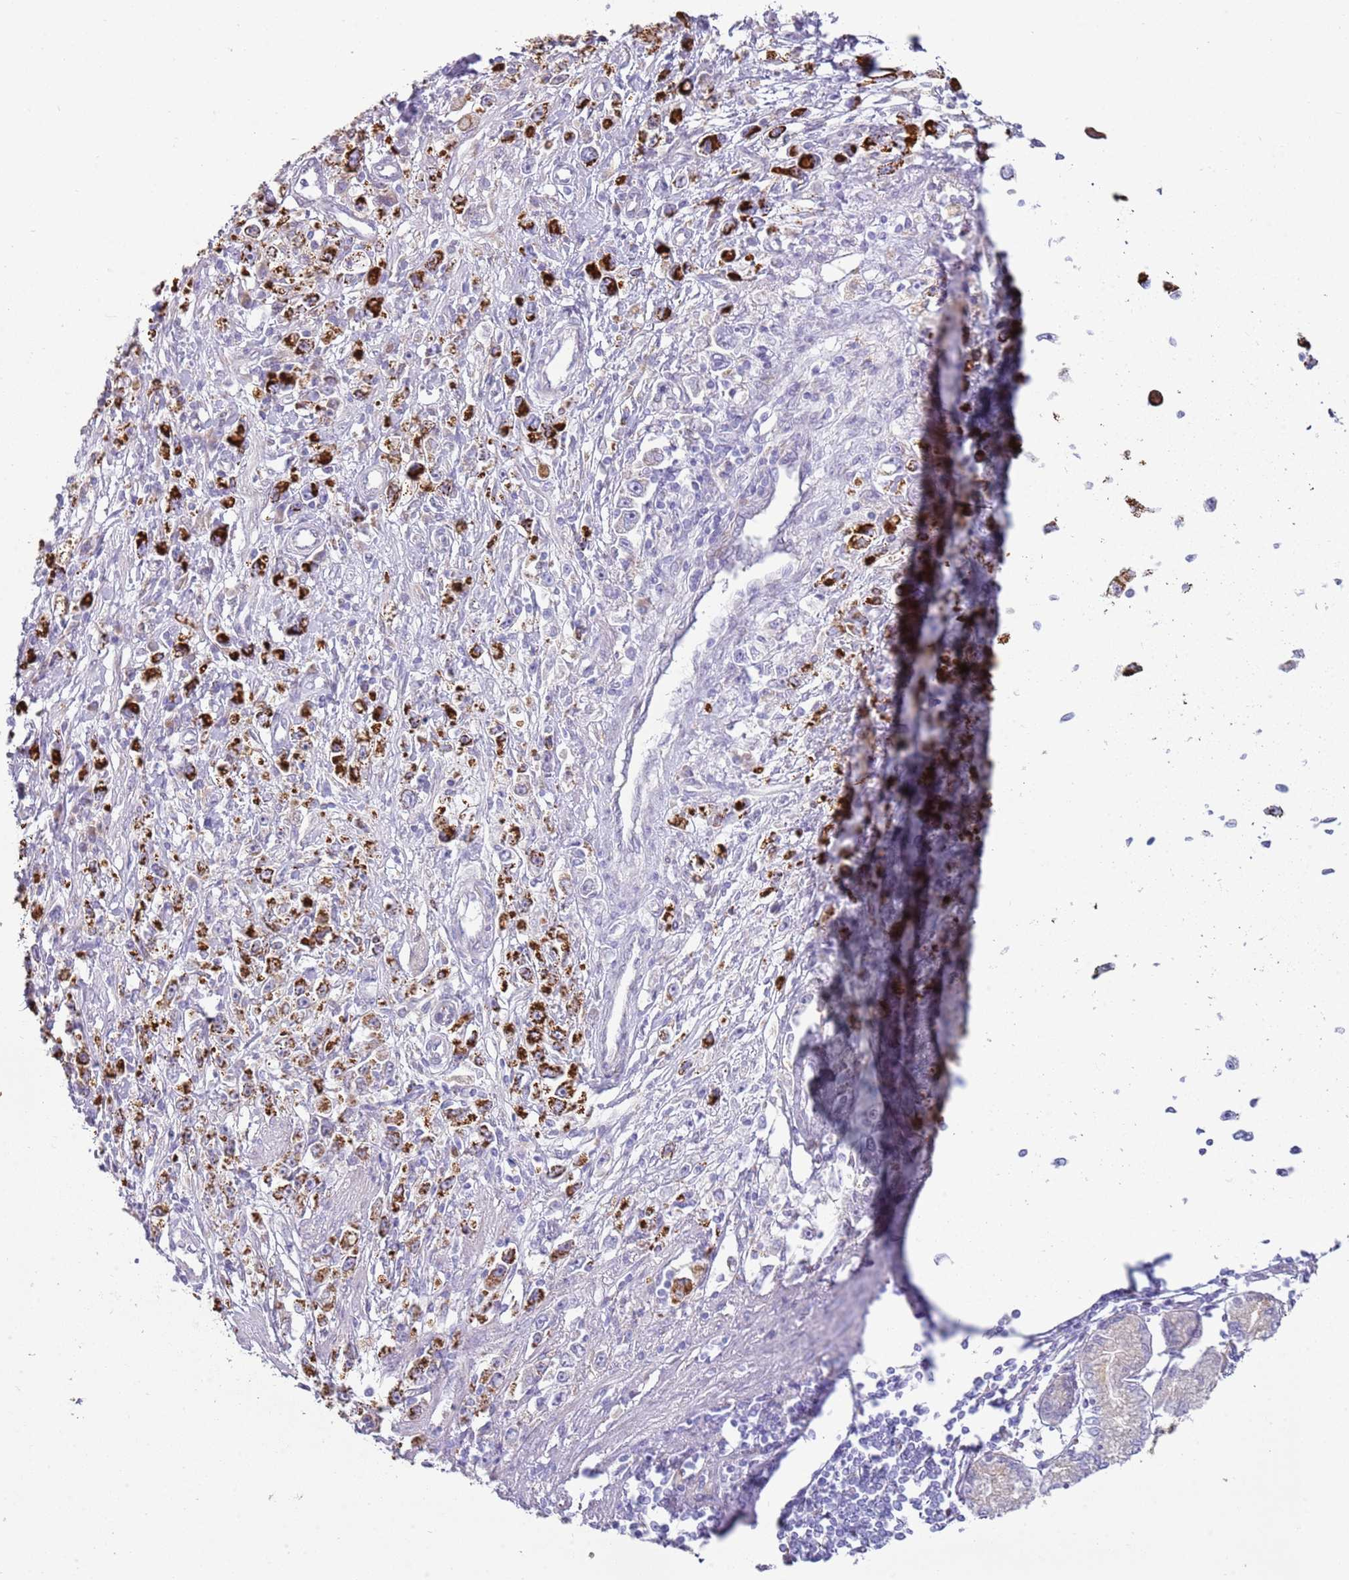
{"staining": {"intensity": "strong", "quantity": "25%-75%", "location": "cytoplasmic/membranous"}, "tissue": "stomach cancer", "cell_type": "Tumor cells", "image_type": "cancer", "snomed": [{"axis": "morphology", "description": "Adenocarcinoma, NOS"}, {"axis": "topography", "description": "Stomach"}], "caption": "This histopathology image reveals stomach cancer stained with immunohistochemistry to label a protein in brown. The cytoplasmic/membranous of tumor cells show strong positivity for the protein. Nuclei are counter-stained blue.", "gene": "OAF", "patient": {"sex": "female", "age": 59}}